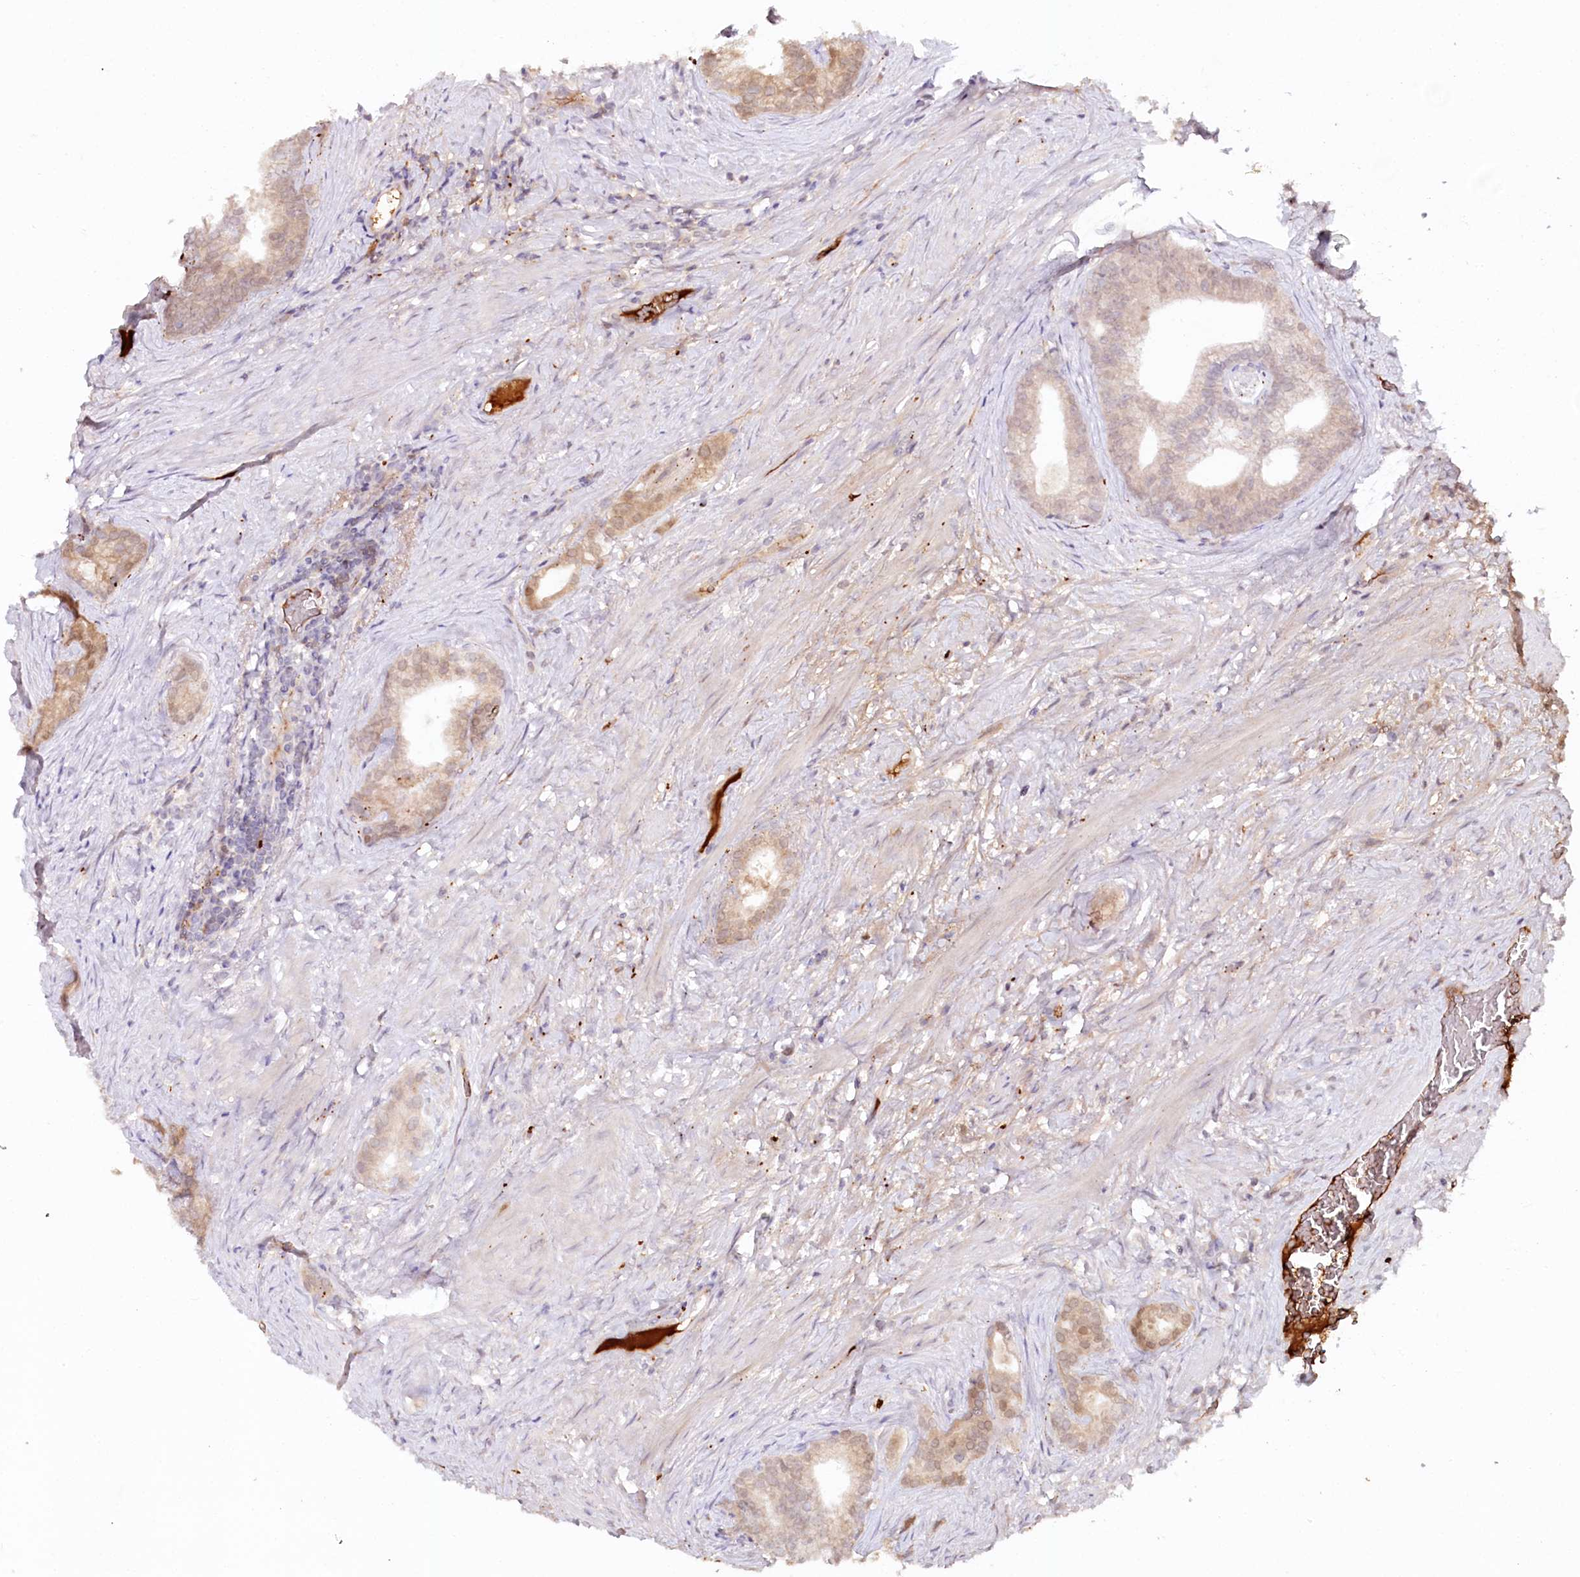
{"staining": {"intensity": "moderate", "quantity": "<25%", "location": "cytoplasmic/membranous"}, "tissue": "prostate cancer", "cell_type": "Tumor cells", "image_type": "cancer", "snomed": [{"axis": "morphology", "description": "Adenocarcinoma, Low grade"}, {"axis": "topography", "description": "Prostate"}], "caption": "The immunohistochemical stain shows moderate cytoplasmic/membranous positivity in tumor cells of prostate adenocarcinoma (low-grade) tissue.", "gene": "PSAPL1", "patient": {"sex": "male", "age": 71}}